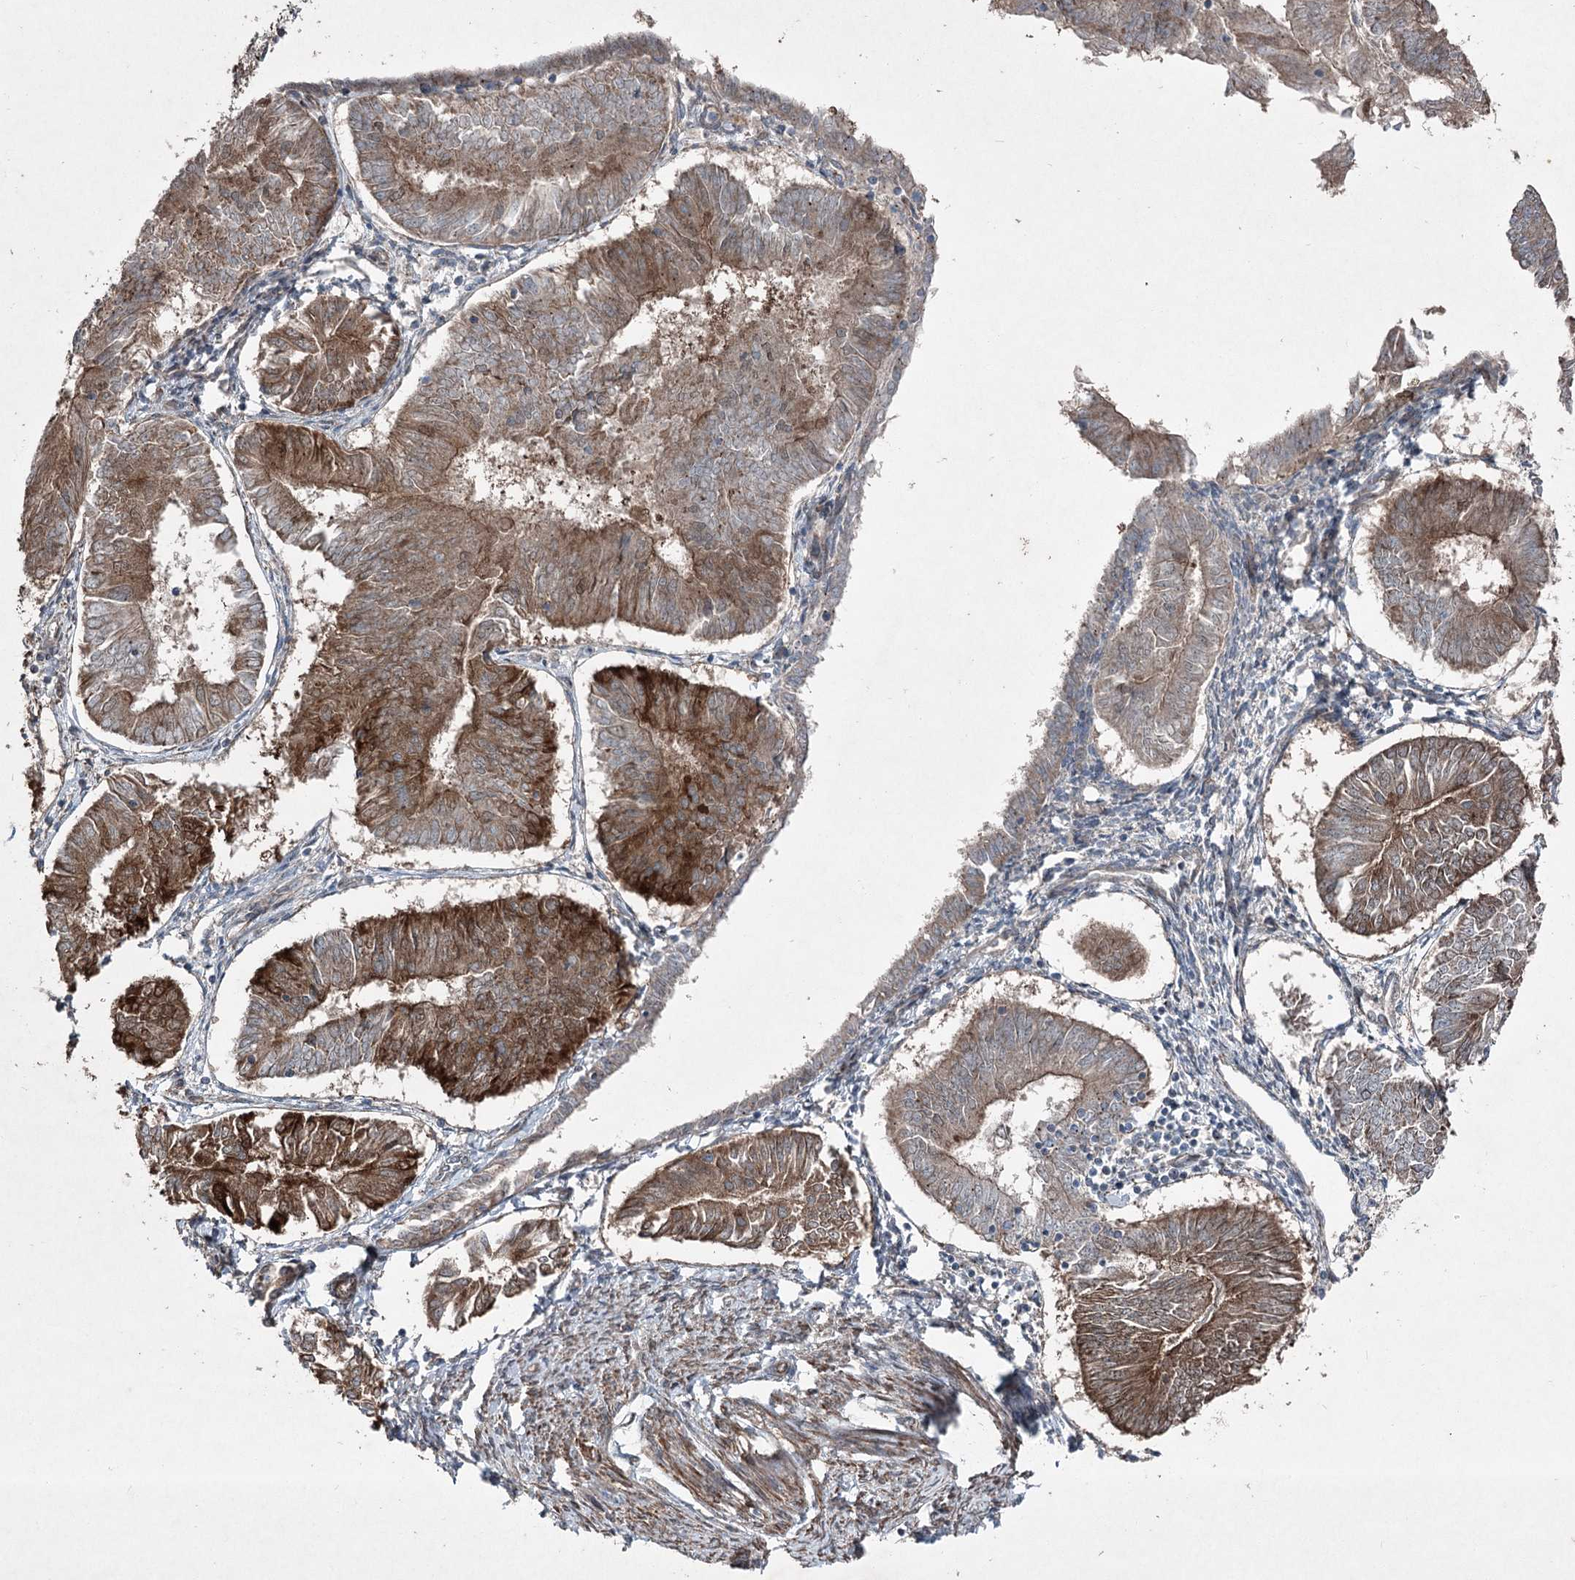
{"staining": {"intensity": "moderate", "quantity": "25%-75%", "location": "cytoplasmic/membranous"}, "tissue": "endometrial cancer", "cell_type": "Tumor cells", "image_type": "cancer", "snomed": [{"axis": "morphology", "description": "Adenocarcinoma, NOS"}, {"axis": "topography", "description": "Endometrium"}], "caption": "Endometrial adenocarcinoma stained with DAB IHC displays medium levels of moderate cytoplasmic/membranous staining in about 25%-75% of tumor cells.", "gene": "SERINC5", "patient": {"sex": "female", "age": 58}}